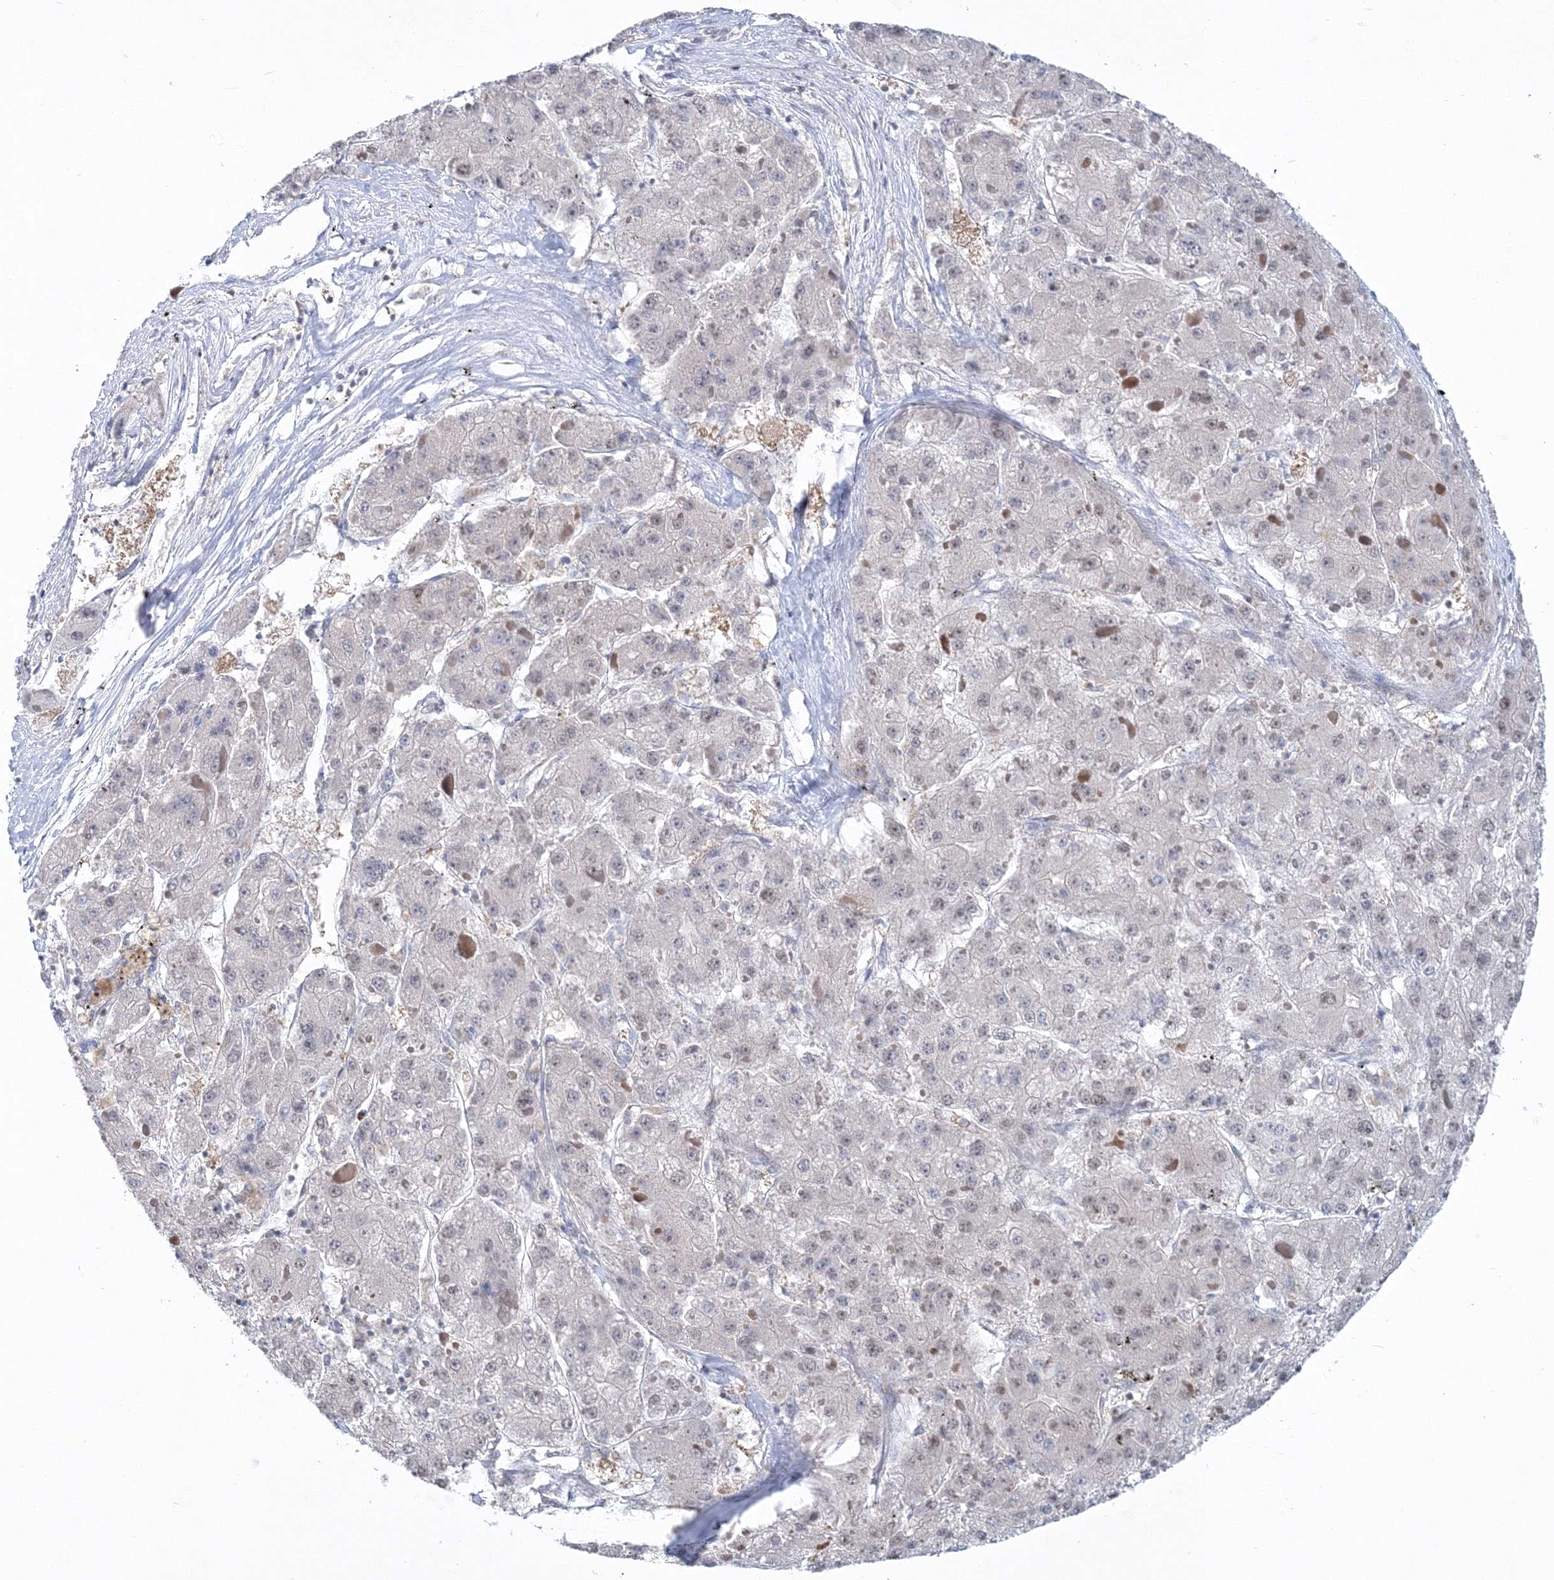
{"staining": {"intensity": "negative", "quantity": "none", "location": "none"}, "tissue": "liver cancer", "cell_type": "Tumor cells", "image_type": "cancer", "snomed": [{"axis": "morphology", "description": "Carcinoma, Hepatocellular, NOS"}, {"axis": "topography", "description": "Liver"}], "caption": "This is an immunohistochemistry image of hepatocellular carcinoma (liver). There is no positivity in tumor cells.", "gene": "PDS5A", "patient": {"sex": "female", "age": 73}}